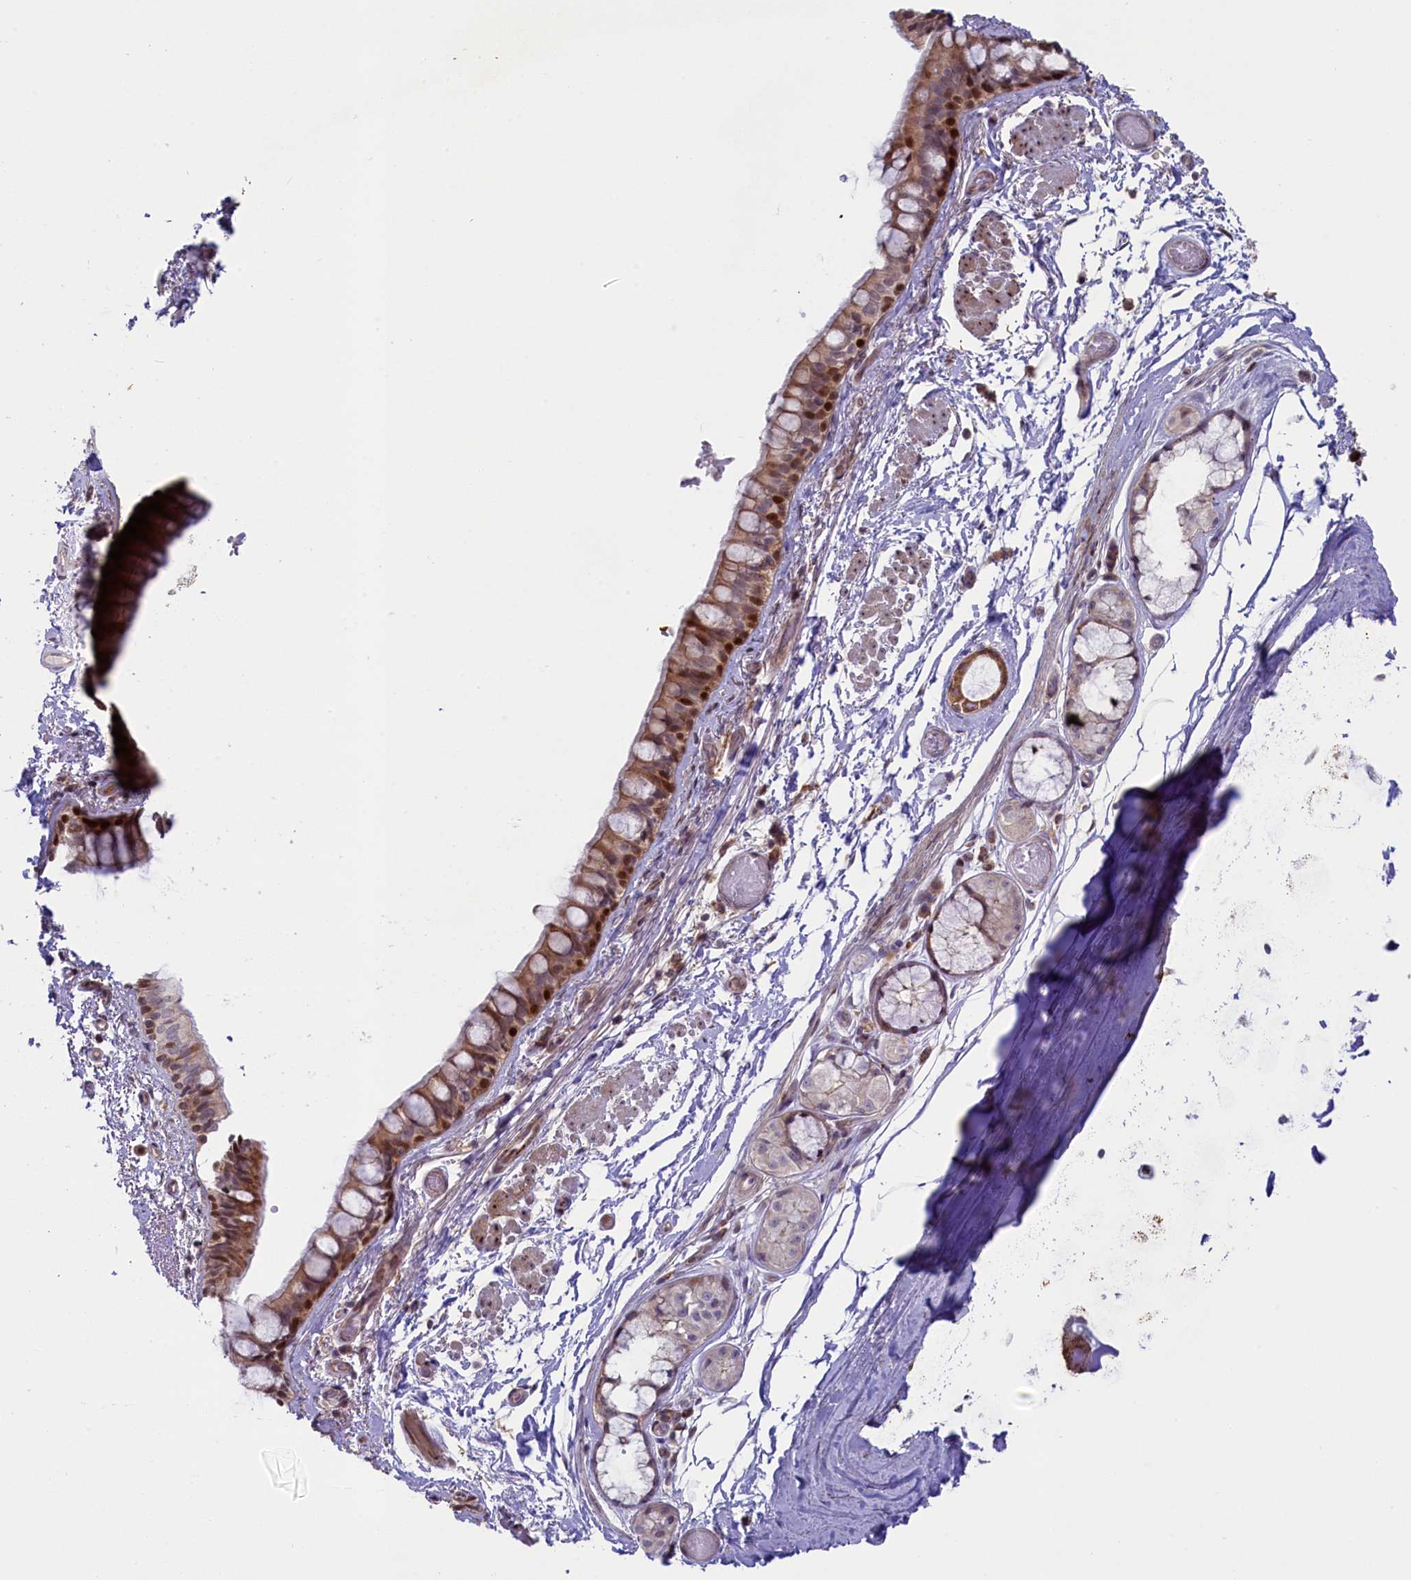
{"staining": {"intensity": "moderate", "quantity": ">75%", "location": "cytoplasmic/membranous,nuclear"}, "tissue": "bronchus", "cell_type": "Respiratory epithelial cells", "image_type": "normal", "snomed": [{"axis": "morphology", "description": "Normal tissue, NOS"}, {"axis": "topography", "description": "Cartilage tissue"}], "caption": "Protein staining by IHC demonstrates moderate cytoplasmic/membranous,nuclear positivity in about >75% of respiratory epithelial cells in benign bronchus.", "gene": "CCL23", "patient": {"sex": "male", "age": 63}}